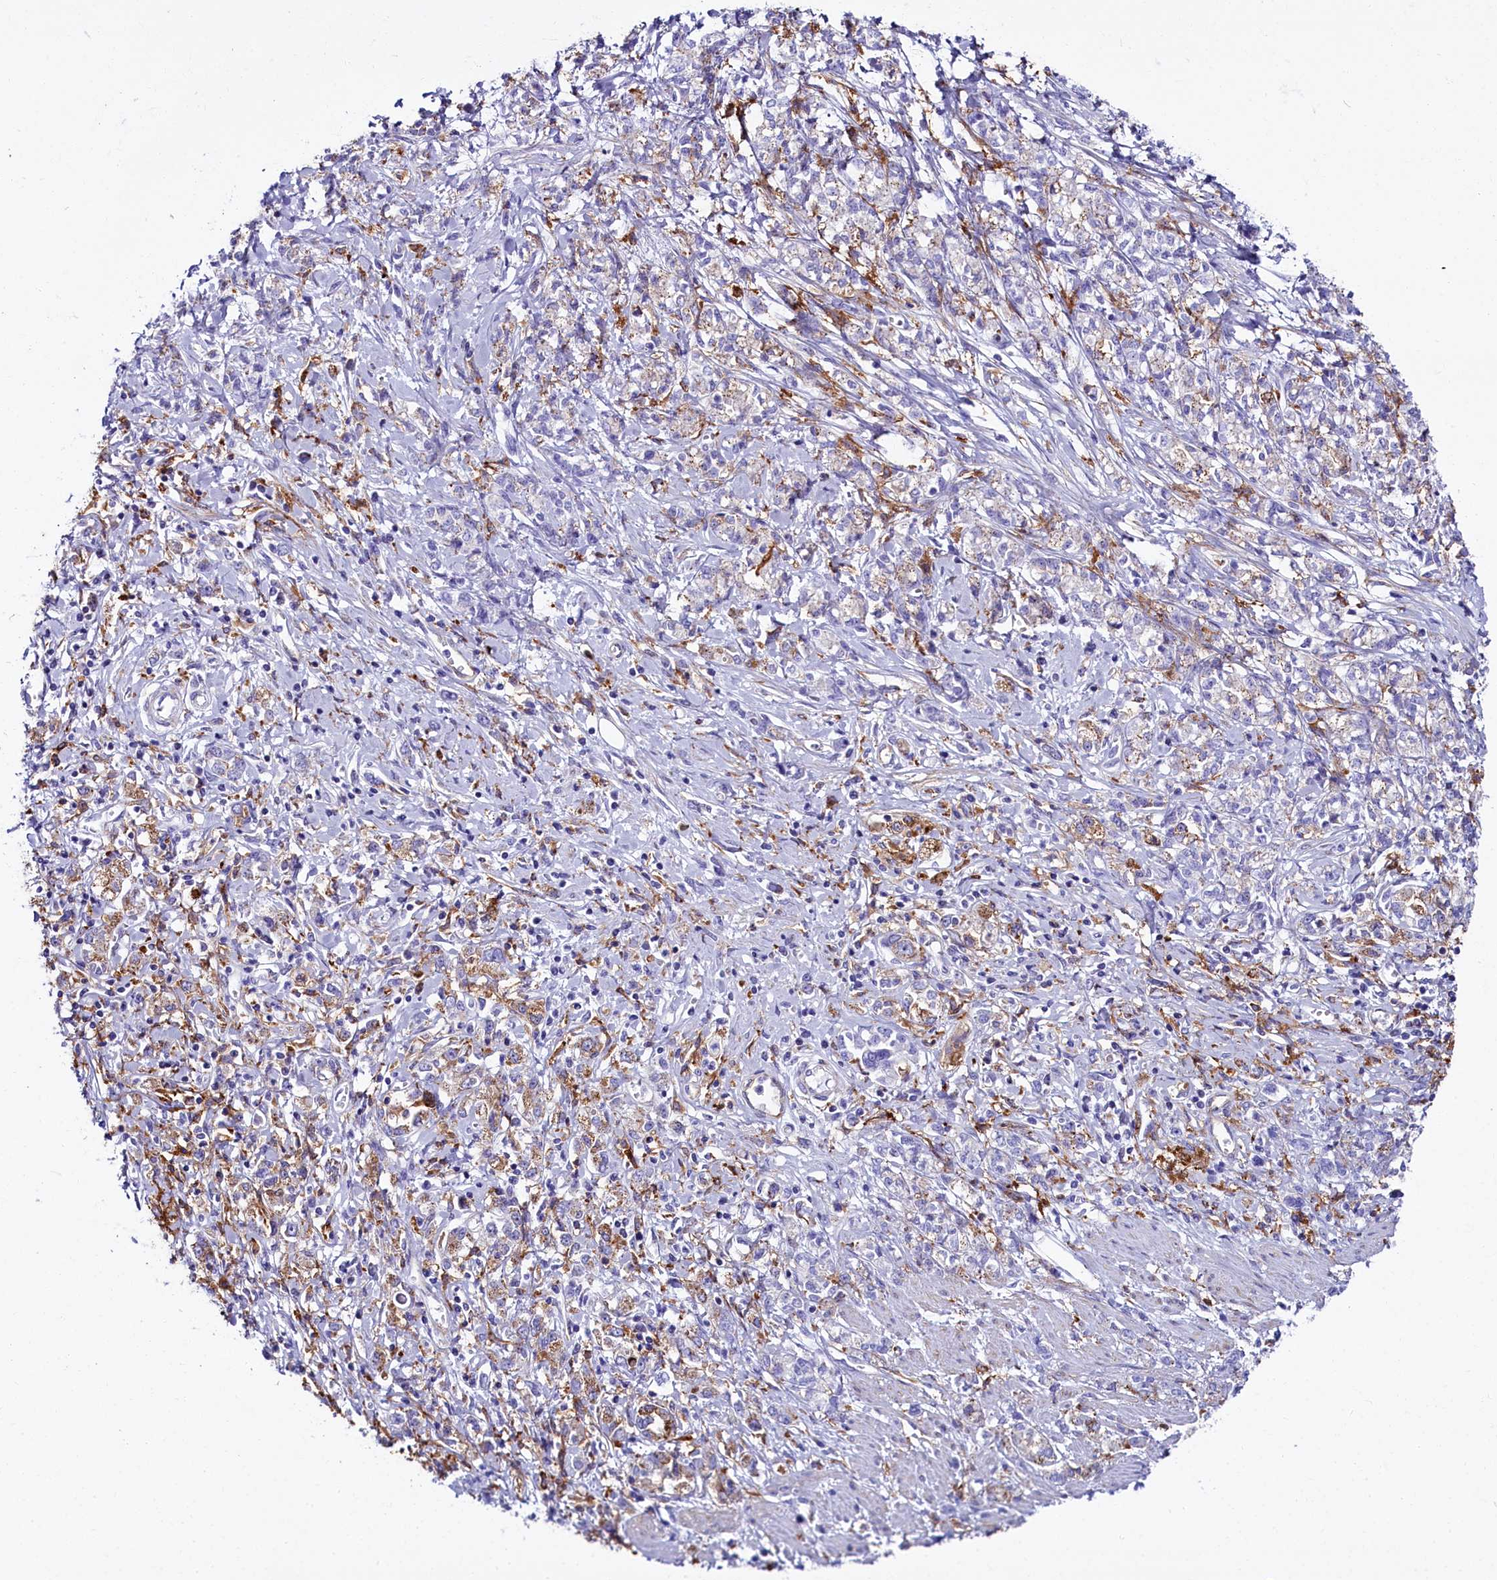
{"staining": {"intensity": "weak", "quantity": "<25%", "location": "cytoplasmic/membranous"}, "tissue": "stomach cancer", "cell_type": "Tumor cells", "image_type": "cancer", "snomed": [{"axis": "morphology", "description": "Adenocarcinoma, NOS"}, {"axis": "topography", "description": "Stomach"}], "caption": "Tumor cells are negative for protein expression in human adenocarcinoma (stomach).", "gene": "IL20RA", "patient": {"sex": "female", "age": 76}}